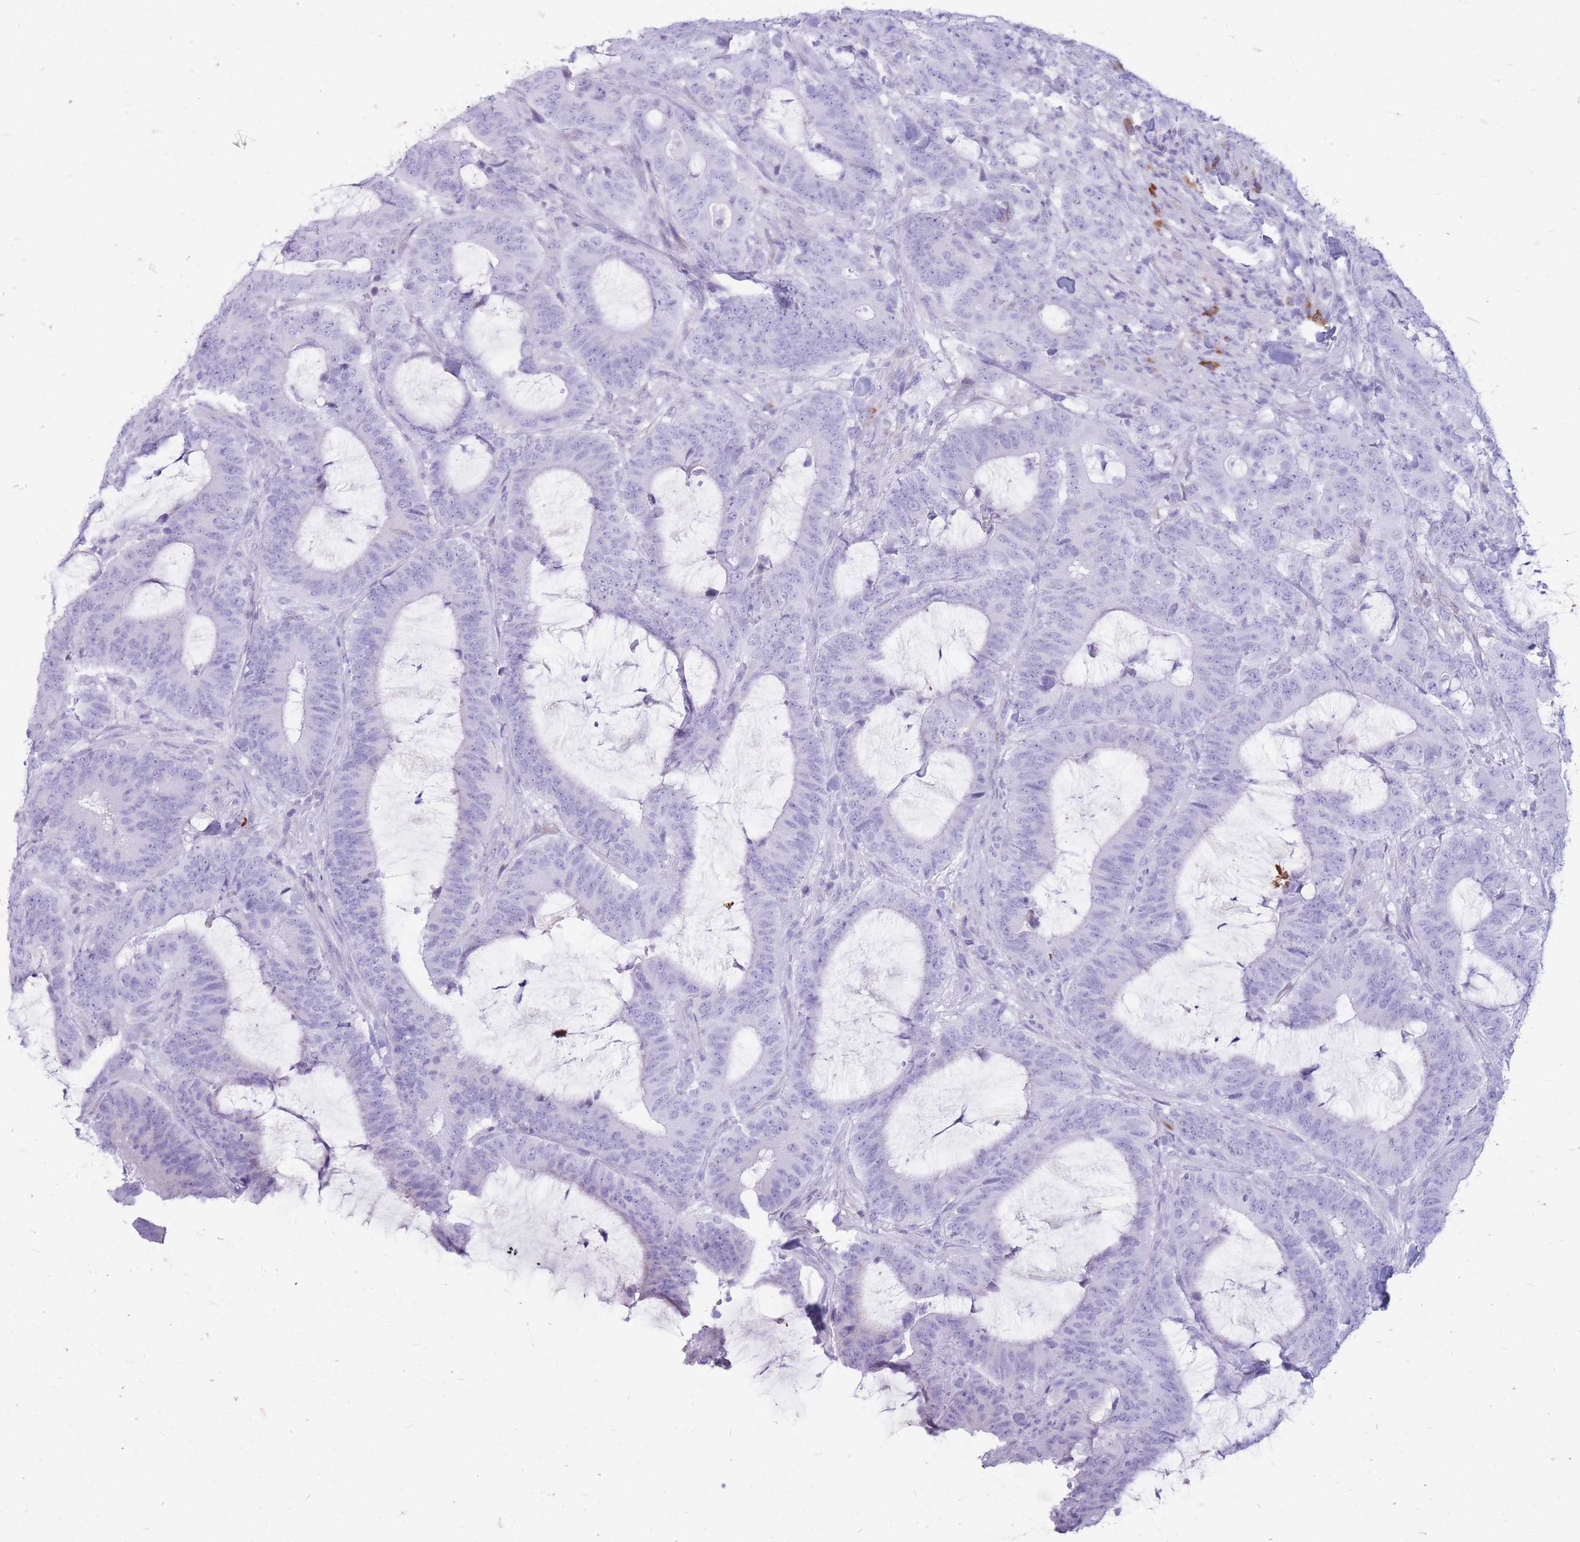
{"staining": {"intensity": "negative", "quantity": "none", "location": "none"}, "tissue": "colorectal cancer", "cell_type": "Tumor cells", "image_type": "cancer", "snomed": [{"axis": "morphology", "description": "Adenocarcinoma, NOS"}, {"axis": "topography", "description": "Colon"}], "caption": "DAB immunohistochemical staining of human colorectal cancer demonstrates no significant staining in tumor cells. Brightfield microscopy of immunohistochemistry stained with DAB (brown) and hematoxylin (blue), captured at high magnification.", "gene": "ZFP37", "patient": {"sex": "female", "age": 43}}